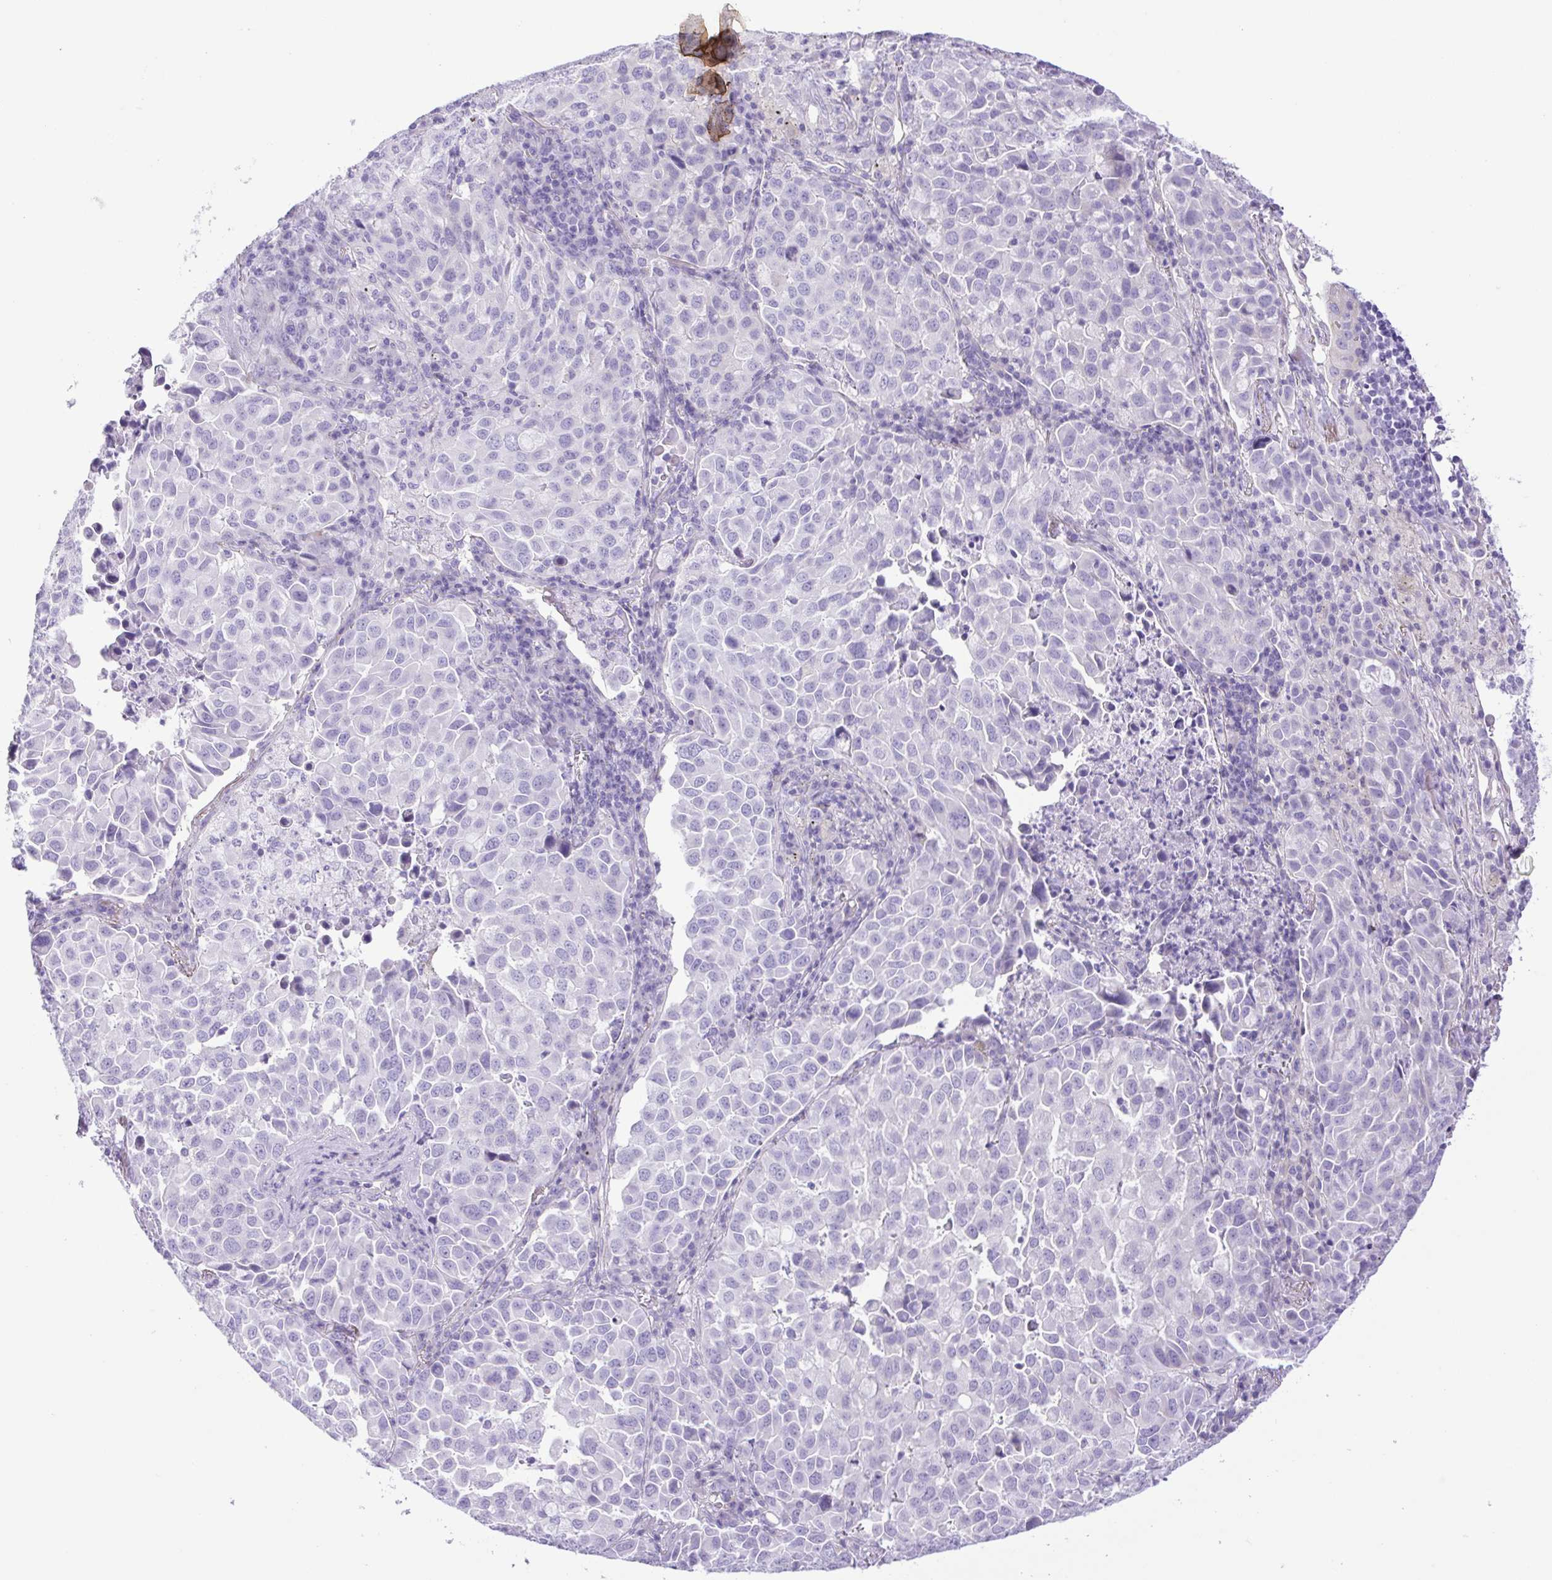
{"staining": {"intensity": "negative", "quantity": "none", "location": "none"}, "tissue": "lung cancer", "cell_type": "Tumor cells", "image_type": "cancer", "snomed": [{"axis": "morphology", "description": "Adenocarcinoma, NOS"}, {"axis": "morphology", "description": "Adenocarcinoma, metastatic, NOS"}, {"axis": "topography", "description": "Lymph node"}, {"axis": "topography", "description": "Lung"}], "caption": "There is no significant expression in tumor cells of lung metastatic adenocarcinoma.", "gene": "CDSN", "patient": {"sex": "female", "age": 65}}